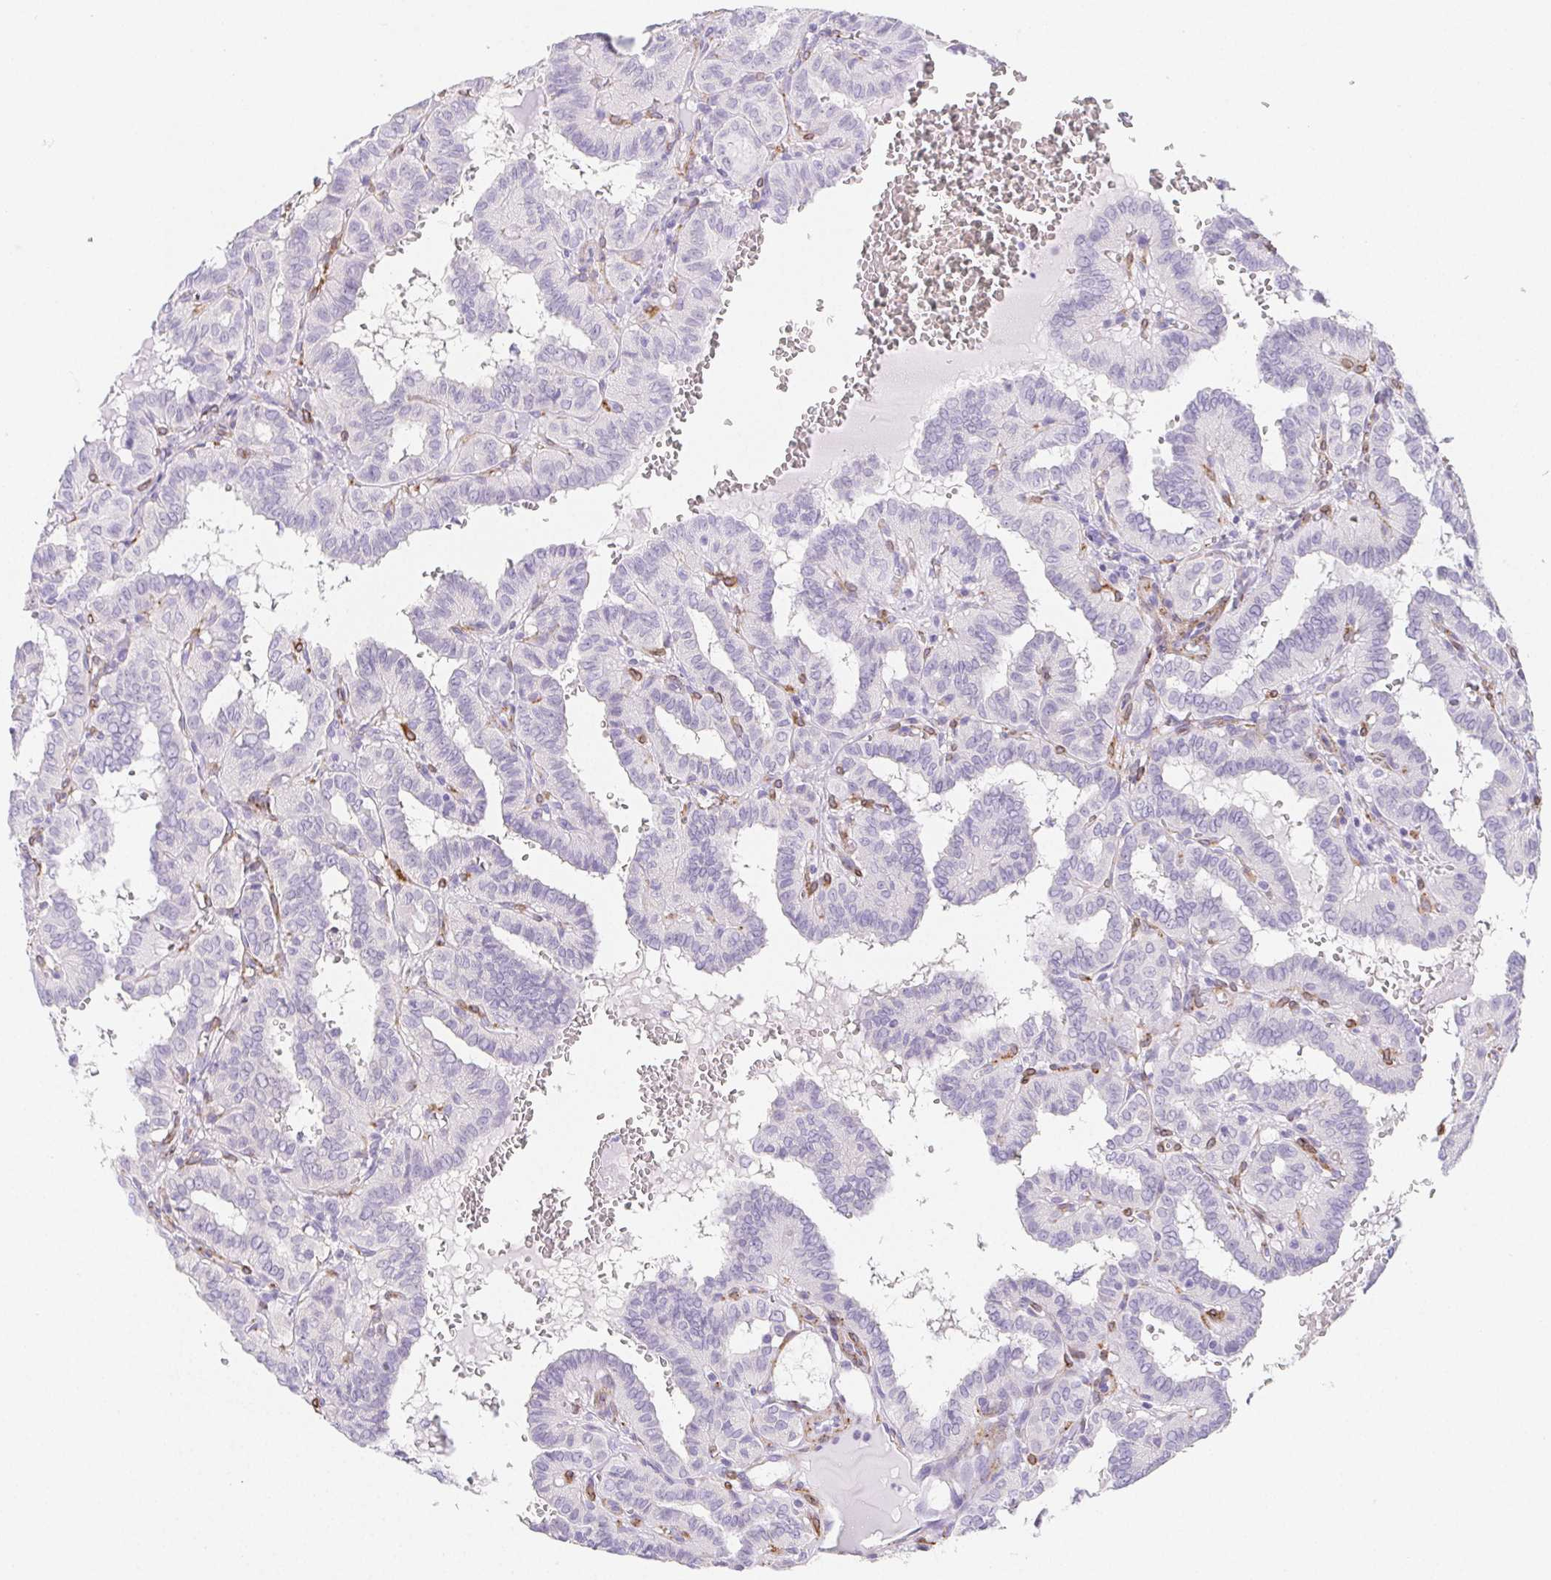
{"staining": {"intensity": "negative", "quantity": "none", "location": "none"}, "tissue": "thyroid cancer", "cell_type": "Tumor cells", "image_type": "cancer", "snomed": [{"axis": "morphology", "description": "Papillary adenocarcinoma, NOS"}, {"axis": "topography", "description": "Thyroid gland"}], "caption": "A high-resolution image shows immunohistochemistry (IHC) staining of thyroid cancer, which shows no significant positivity in tumor cells.", "gene": "HRC", "patient": {"sex": "female", "age": 21}}